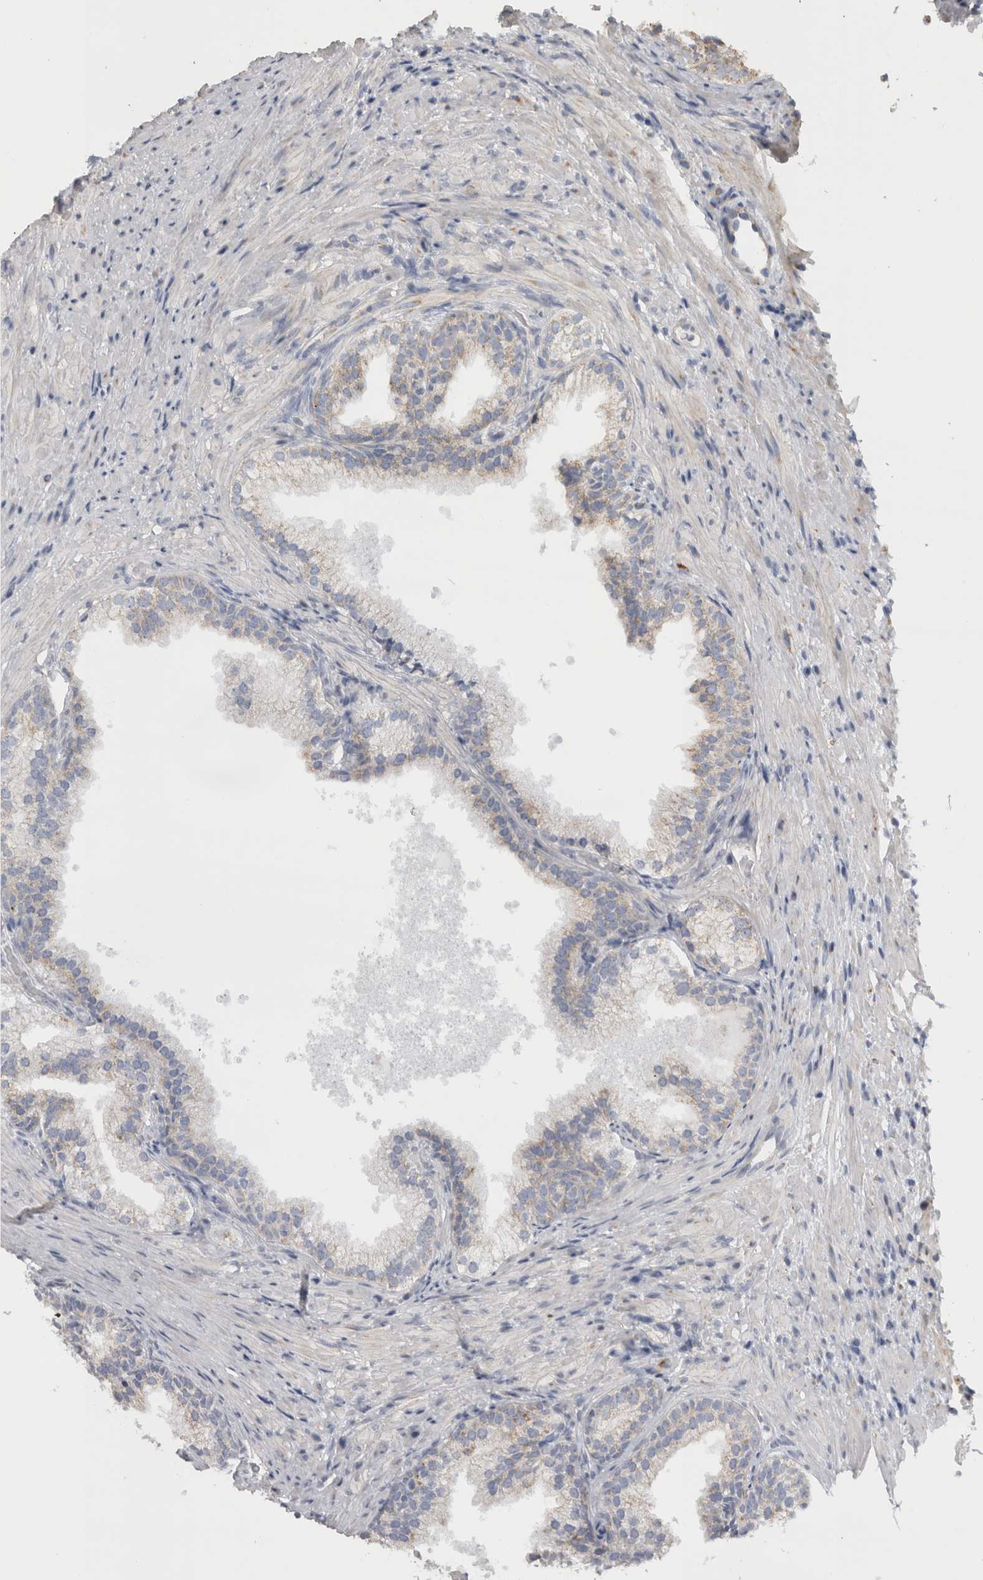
{"staining": {"intensity": "weak", "quantity": "<25%", "location": "cytoplasmic/membranous"}, "tissue": "prostate", "cell_type": "Glandular cells", "image_type": "normal", "snomed": [{"axis": "morphology", "description": "Normal tissue, NOS"}, {"axis": "topography", "description": "Prostate"}], "caption": "Immunohistochemistry of unremarkable human prostate shows no staining in glandular cells. (Immunohistochemistry, brightfield microscopy, high magnification).", "gene": "DHRS4", "patient": {"sex": "male", "age": 76}}